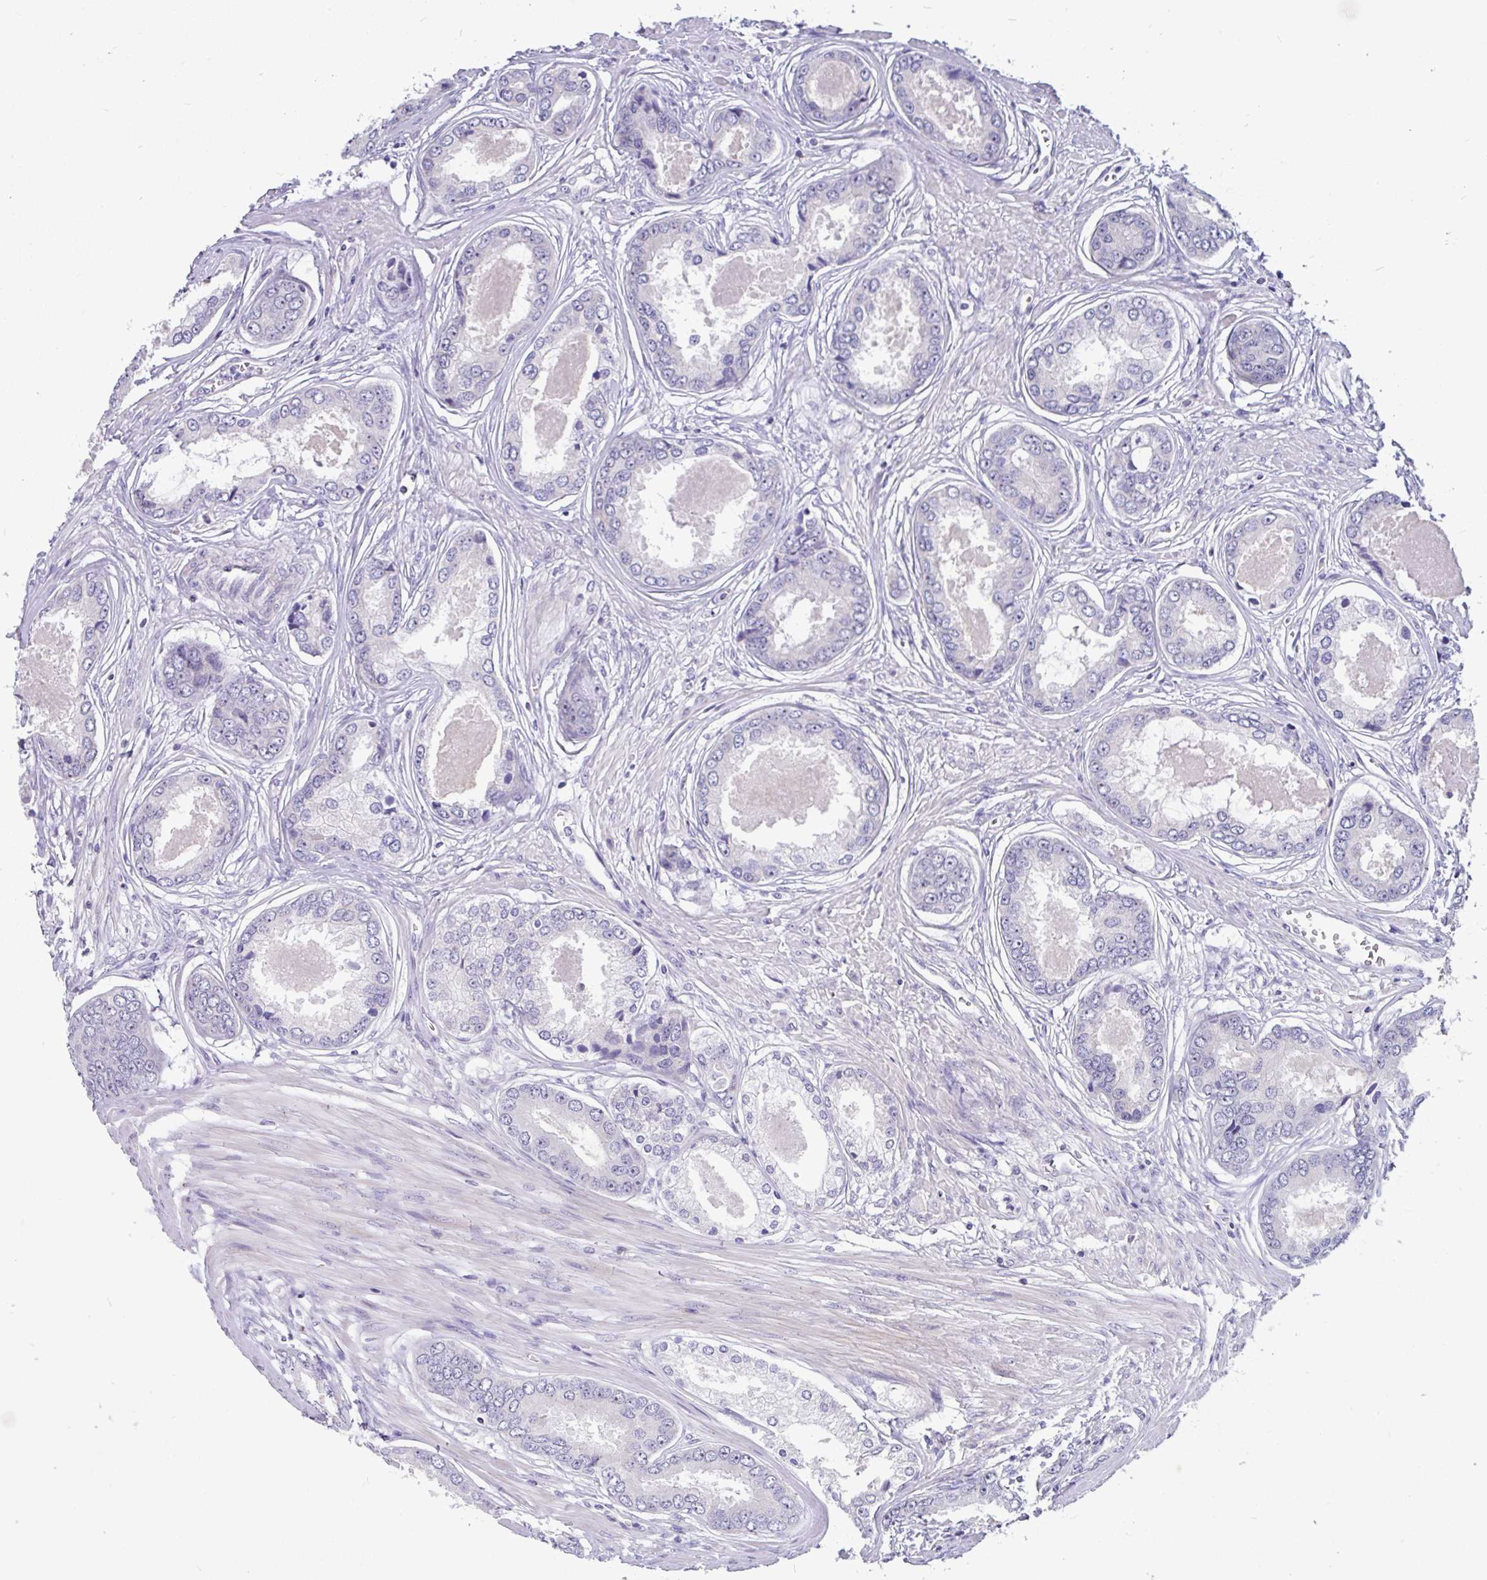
{"staining": {"intensity": "negative", "quantity": "none", "location": "none"}, "tissue": "prostate cancer", "cell_type": "Tumor cells", "image_type": "cancer", "snomed": [{"axis": "morphology", "description": "Adenocarcinoma, Low grade"}, {"axis": "topography", "description": "Prostate"}], "caption": "Tumor cells are negative for brown protein staining in prostate cancer (adenocarcinoma (low-grade)).", "gene": "LRRC26", "patient": {"sex": "male", "age": 68}}